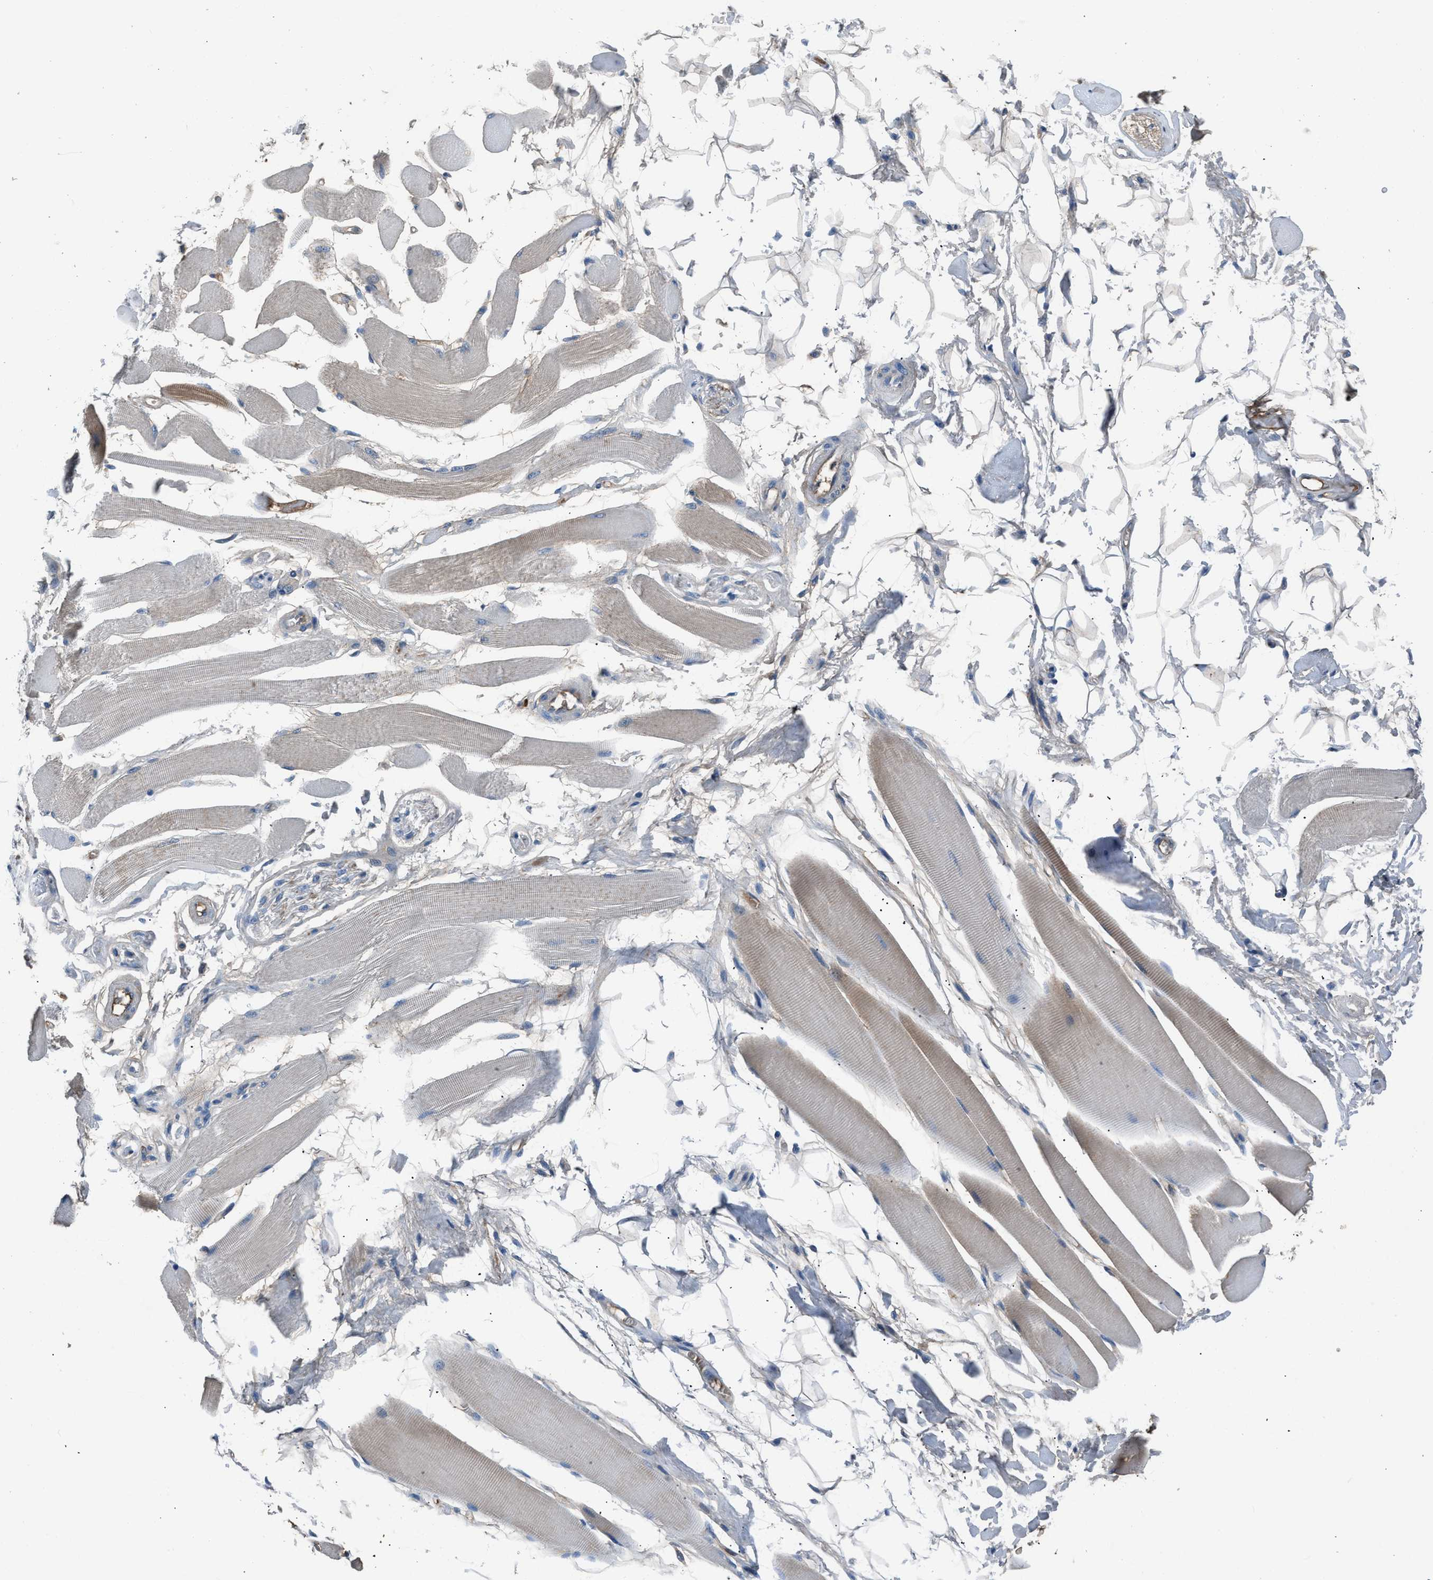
{"staining": {"intensity": "weak", "quantity": "<25%", "location": "cytoplasmic/membranous"}, "tissue": "skeletal muscle", "cell_type": "Myocytes", "image_type": "normal", "snomed": [{"axis": "morphology", "description": "Normal tissue, NOS"}, {"axis": "topography", "description": "Skeletal muscle"}, {"axis": "topography", "description": "Peripheral nerve tissue"}], "caption": "This is an IHC histopathology image of unremarkable skeletal muscle. There is no staining in myocytes.", "gene": "STC1", "patient": {"sex": "female", "age": 84}}